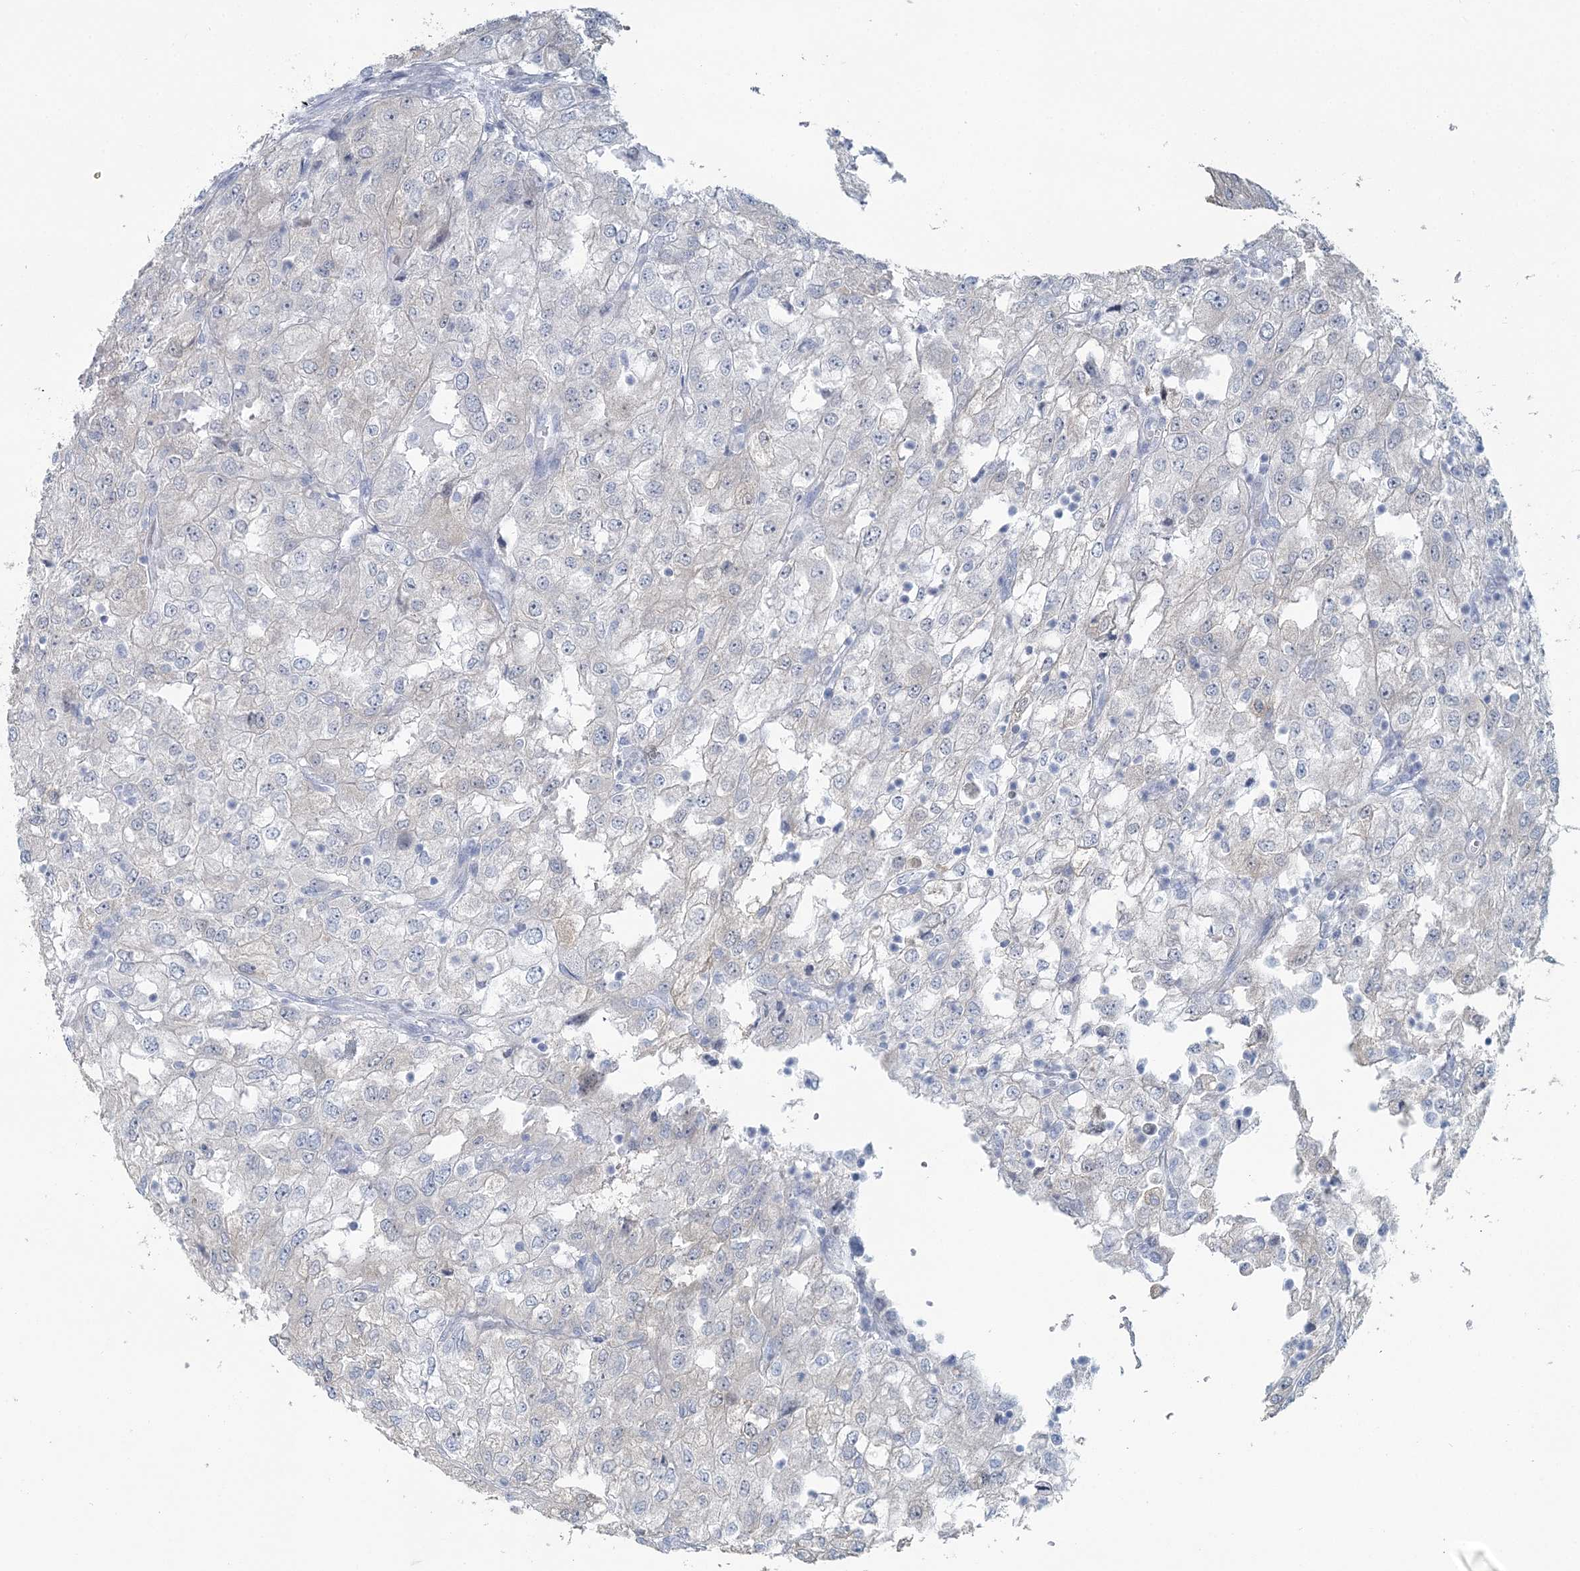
{"staining": {"intensity": "negative", "quantity": "none", "location": "none"}, "tissue": "renal cancer", "cell_type": "Tumor cells", "image_type": "cancer", "snomed": [{"axis": "morphology", "description": "Adenocarcinoma, NOS"}, {"axis": "topography", "description": "Kidney"}], "caption": "This is an immunohistochemistry (IHC) micrograph of human renal cancer (adenocarcinoma). There is no positivity in tumor cells.", "gene": "CMBL", "patient": {"sex": "female", "age": 54}}